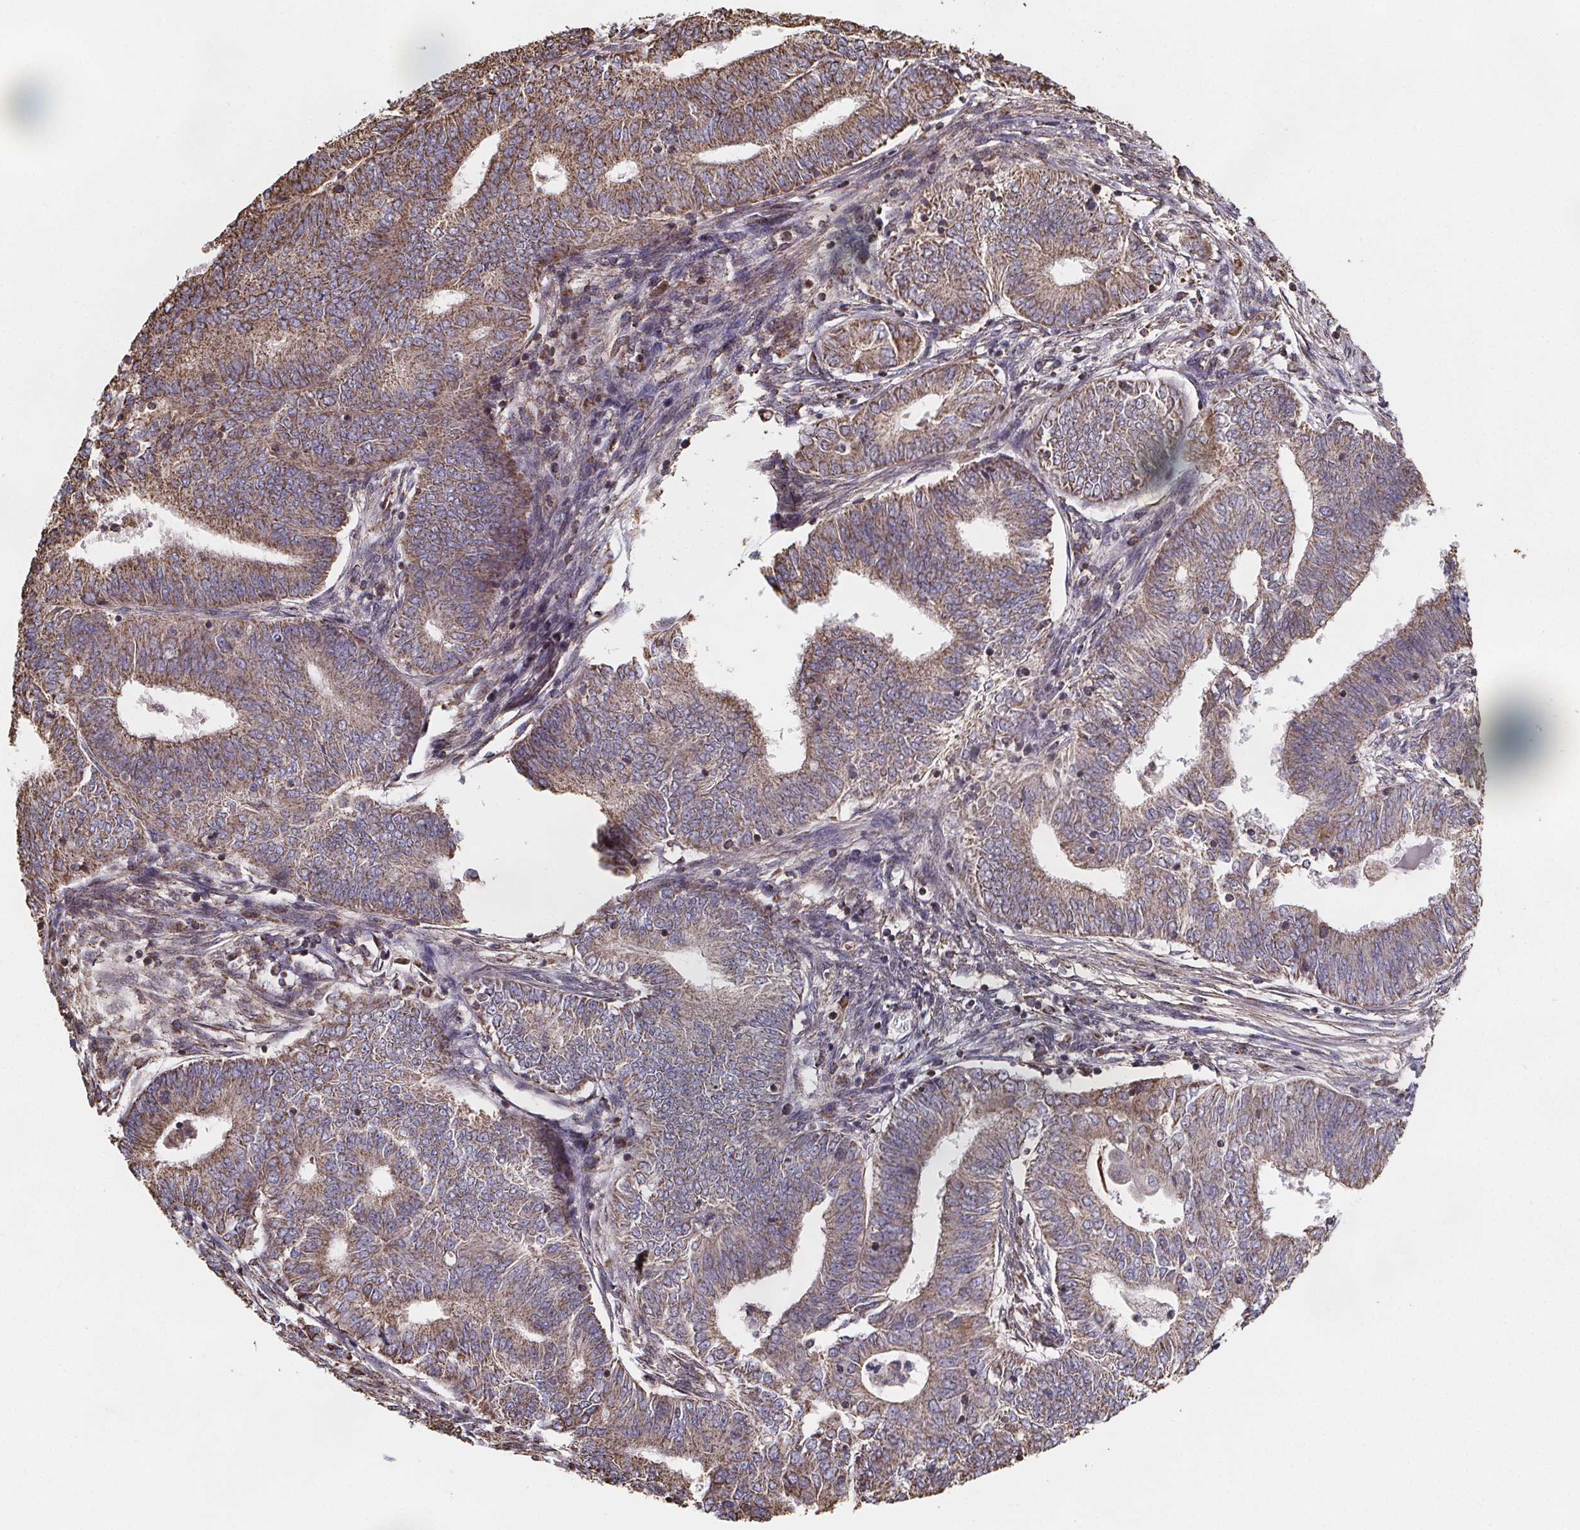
{"staining": {"intensity": "moderate", "quantity": ">75%", "location": "cytoplasmic/membranous"}, "tissue": "endometrial cancer", "cell_type": "Tumor cells", "image_type": "cancer", "snomed": [{"axis": "morphology", "description": "Adenocarcinoma, NOS"}, {"axis": "topography", "description": "Endometrium"}], "caption": "Immunohistochemical staining of adenocarcinoma (endometrial) reveals medium levels of moderate cytoplasmic/membranous protein expression in about >75% of tumor cells.", "gene": "SLC35D2", "patient": {"sex": "female", "age": 62}}